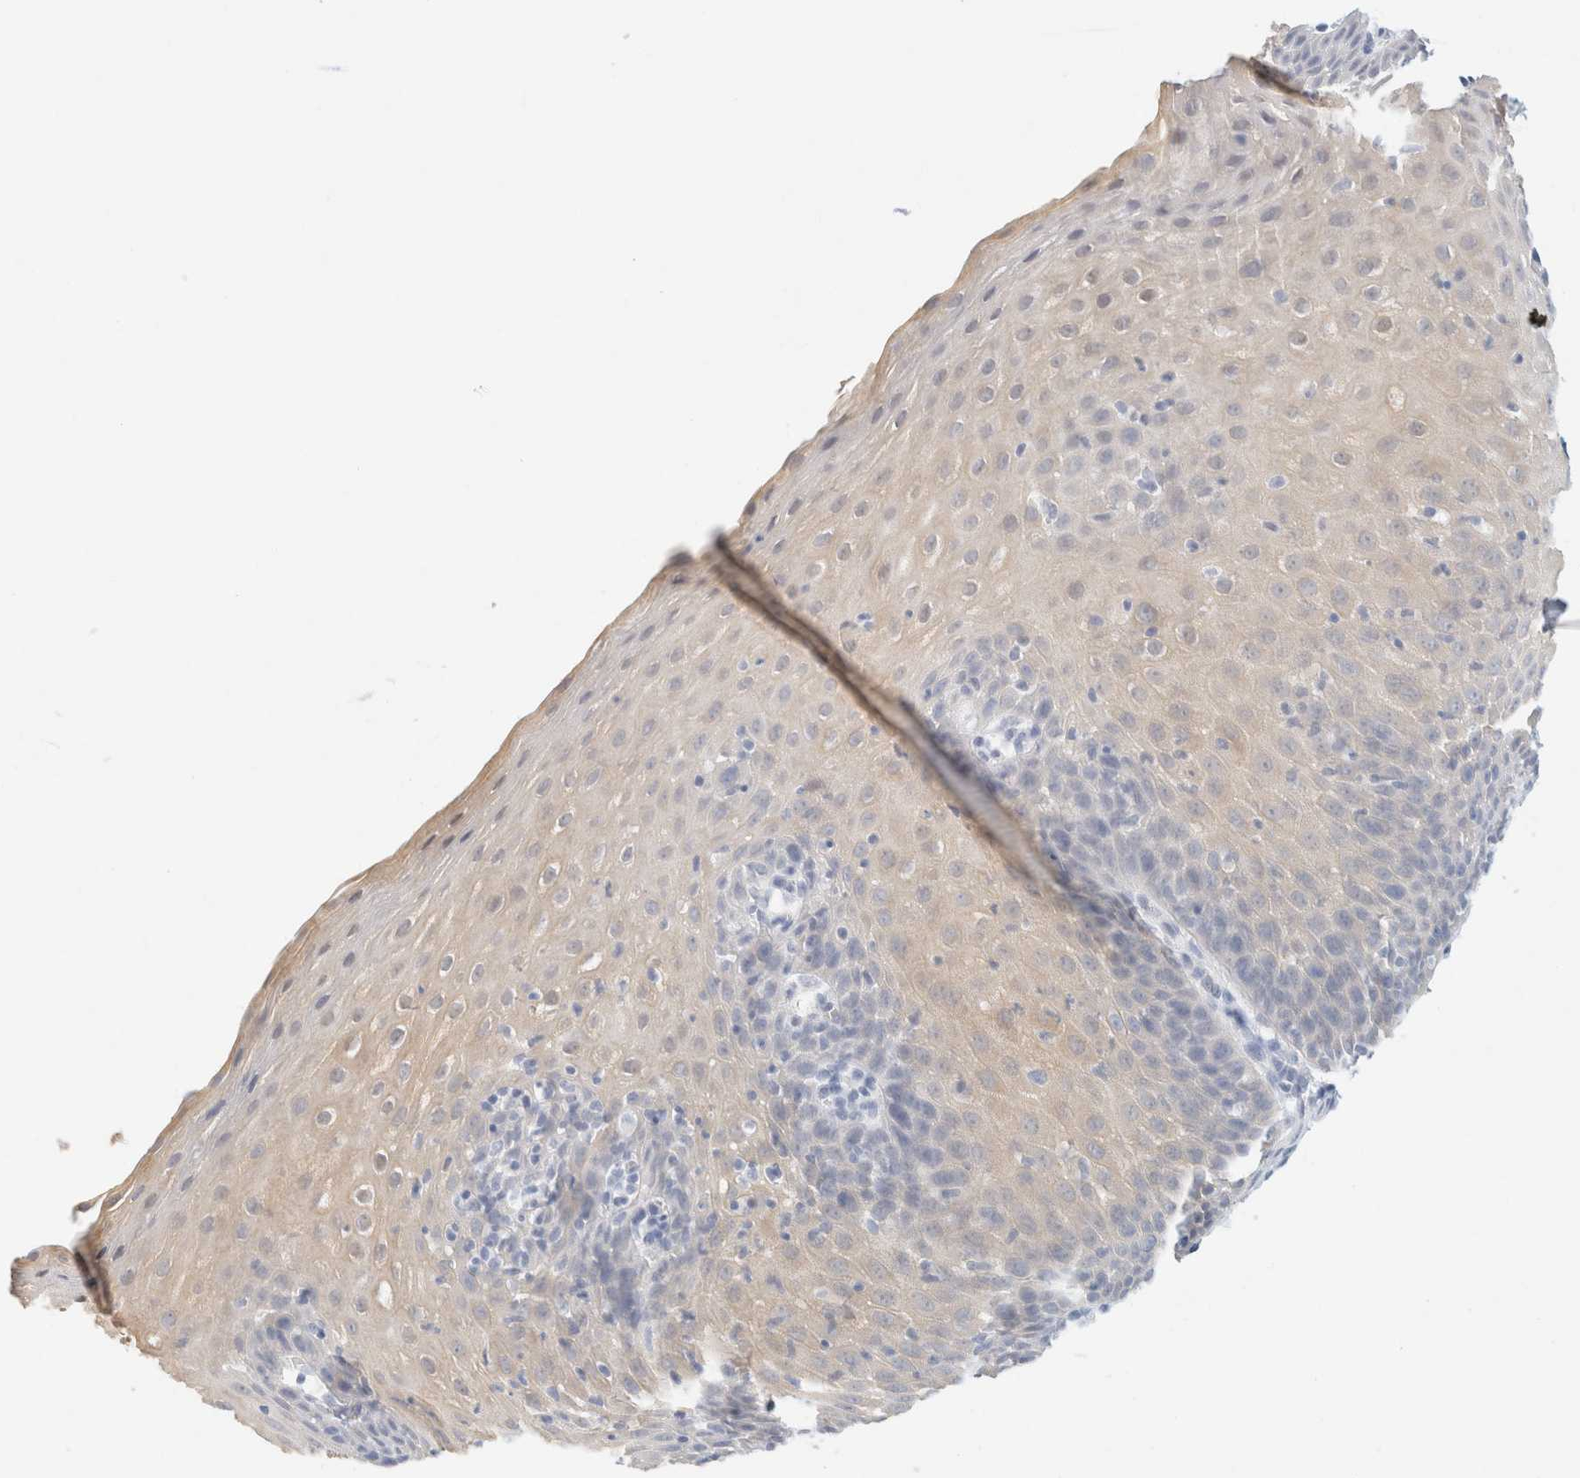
{"staining": {"intensity": "weak", "quantity": ">75%", "location": "cytoplasmic/membranous"}, "tissue": "esophagus", "cell_type": "Squamous epithelial cells", "image_type": "normal", "snomed": [{"axis": "morphology", "description": "Normal tissue, NOS"}, {"axis": "topography", "description": "Esophagus"}], "caption": "Protein expression analysis of benign human esophagus reveals weak cytoplasmic/membranous staining in about >75% of squamous epithelial cells. The staining is performed using DAB brown chromogen to label protein expression. The nuclei are counter-stained blue using hematoxylin.", "gene": "KRT20", "patient": {"sex": "female", "age": 61}}